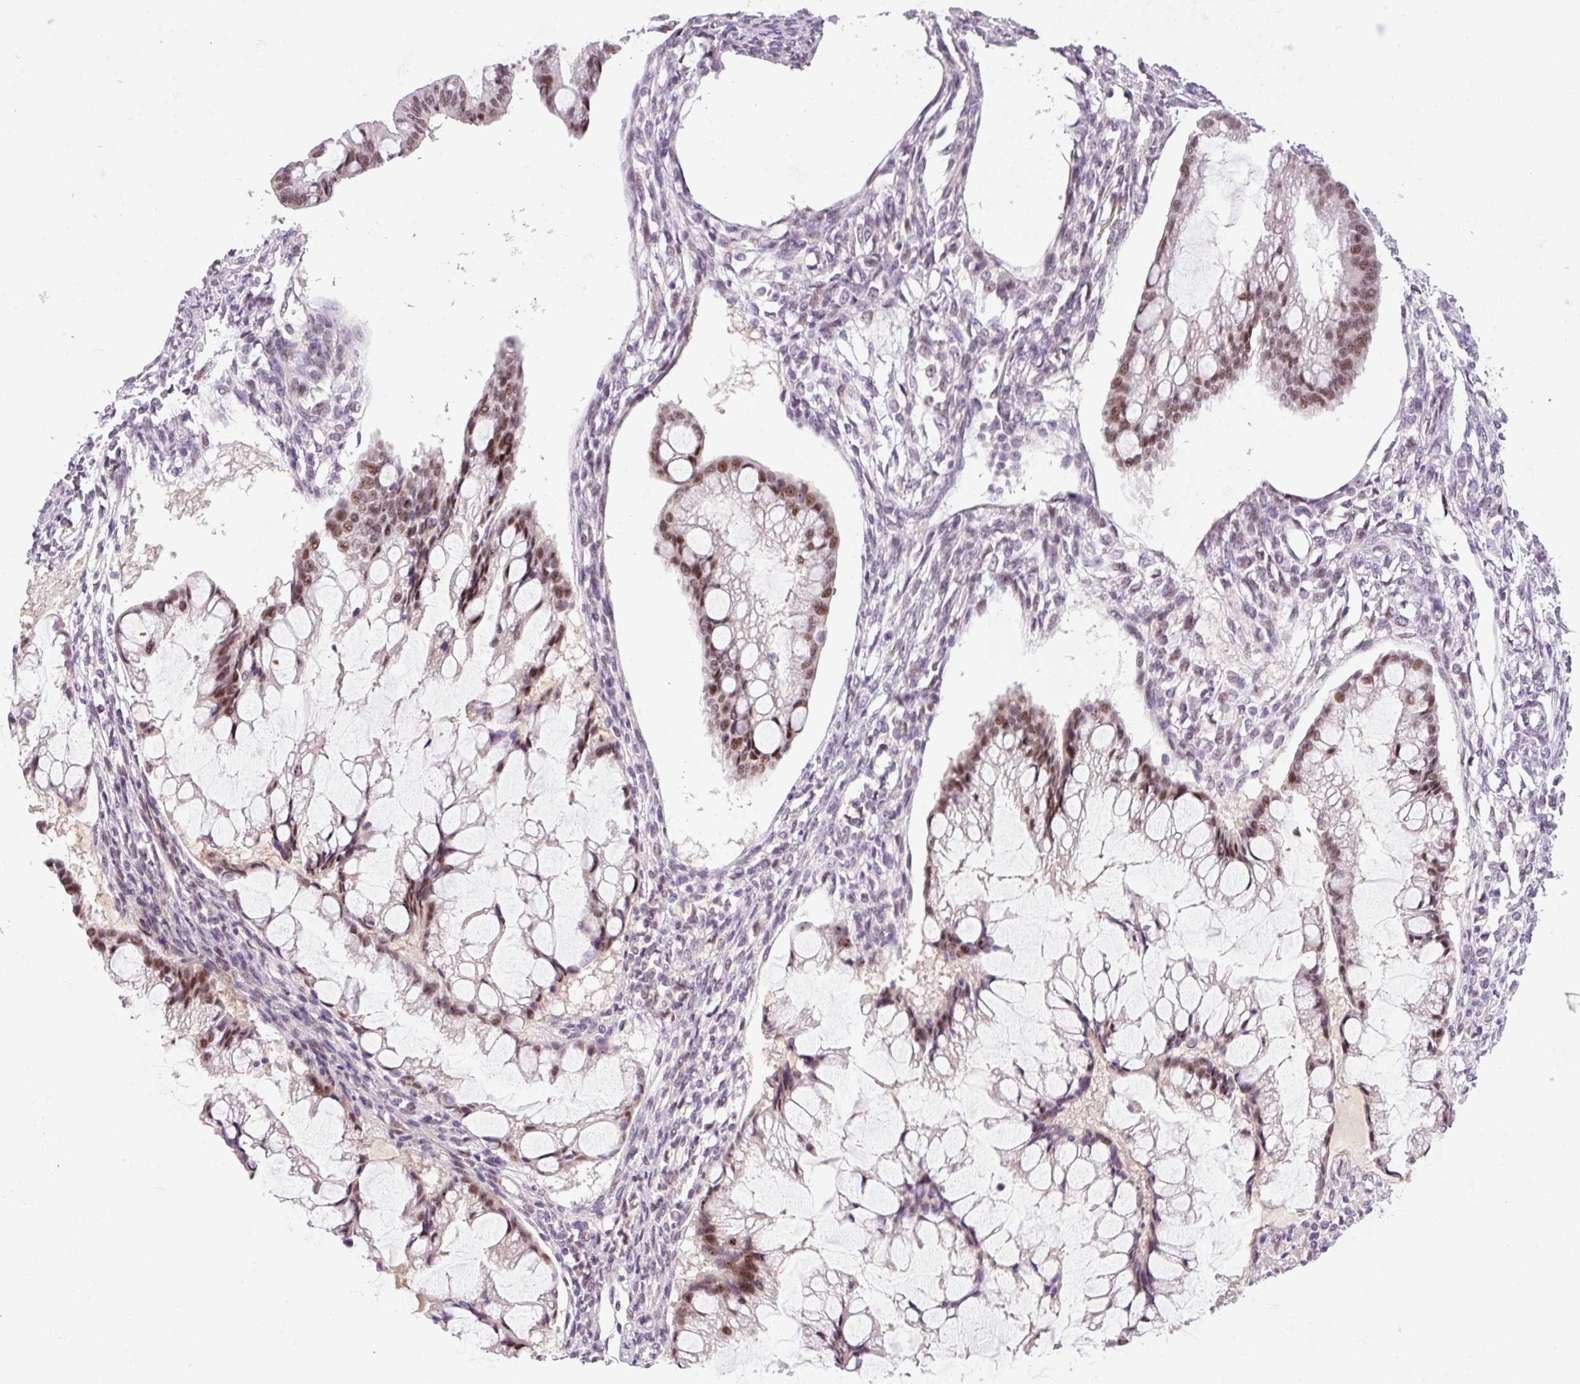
{"staining": {"intensity": "moderate", "quantity": ">75%", "location": "nuclear"}, "tissue": "ovarian cancer", "cell_type": "Tumor cells", "image_type": "cancer", "snomed": [{"axis": "morphology", "description": "Cystadenocarcinoma, mucinous, NOS"}, {"axis": "topography", "description": "Ovary"}], "caption": "The immunohistochemical stain labels moderate nuclear staining in tumor cells of ovarian cancer tissue. (Brightfield microscopy of DAB IHC at high magnification).", "gene": "HNF1A", "patient": {"sex": "female", "age": 73}}